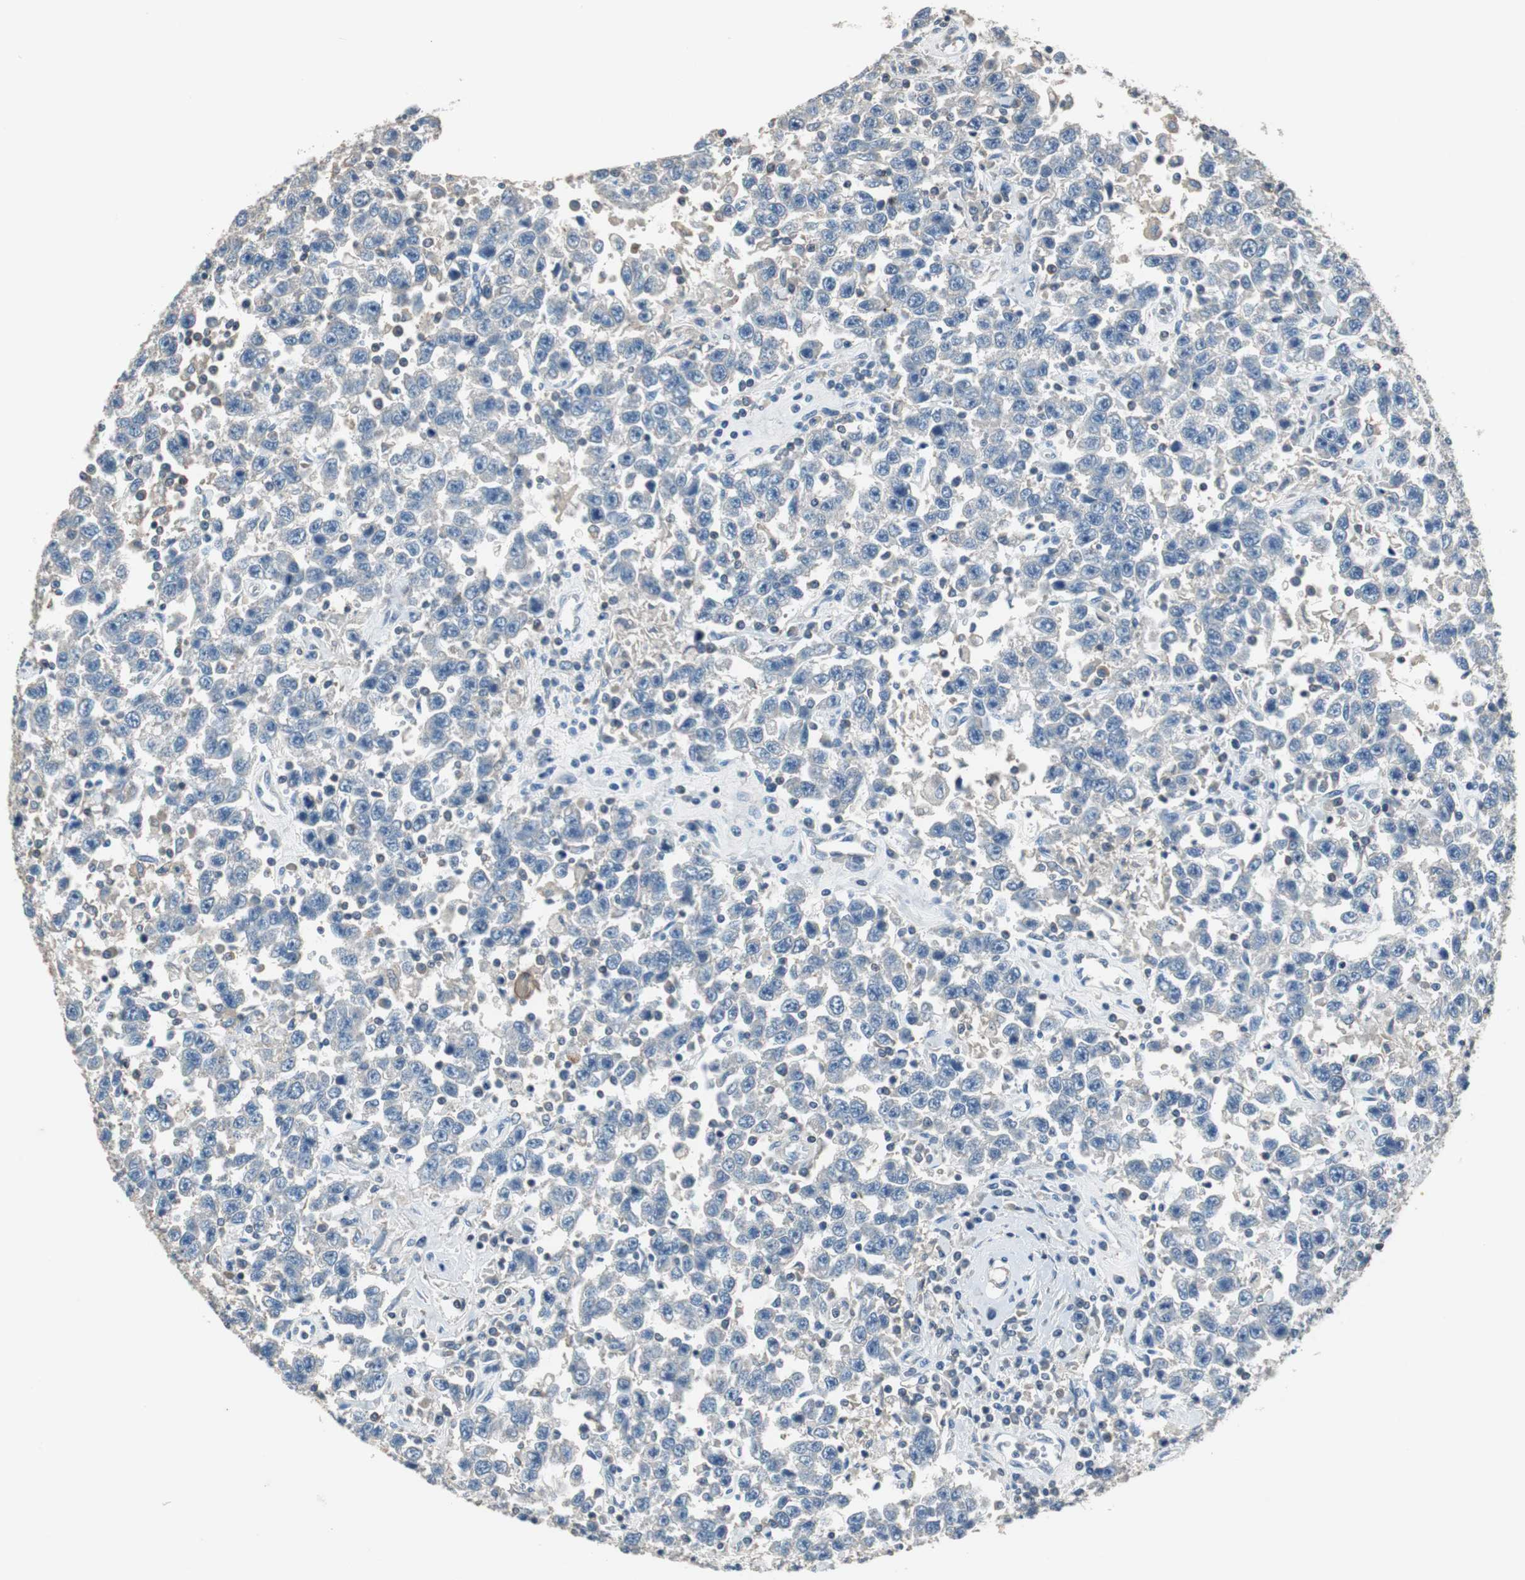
{"staining": {"intensity": "negative", "quantity": "none", "location": "none"}, "tissue": "testis cancer", "cell_type": "Tumor cells", "image_type": "cancer", "snomed": [{"axis": "morphology", "description": "Seminoma, NOS"}, {"axis": "topography", "description": "Testis"}], "caption": "An image of human testis seminoma is negative for staining in tumor cells.", "gene": "PRKCA", "patient": {"sex": "male", "age": 41}}